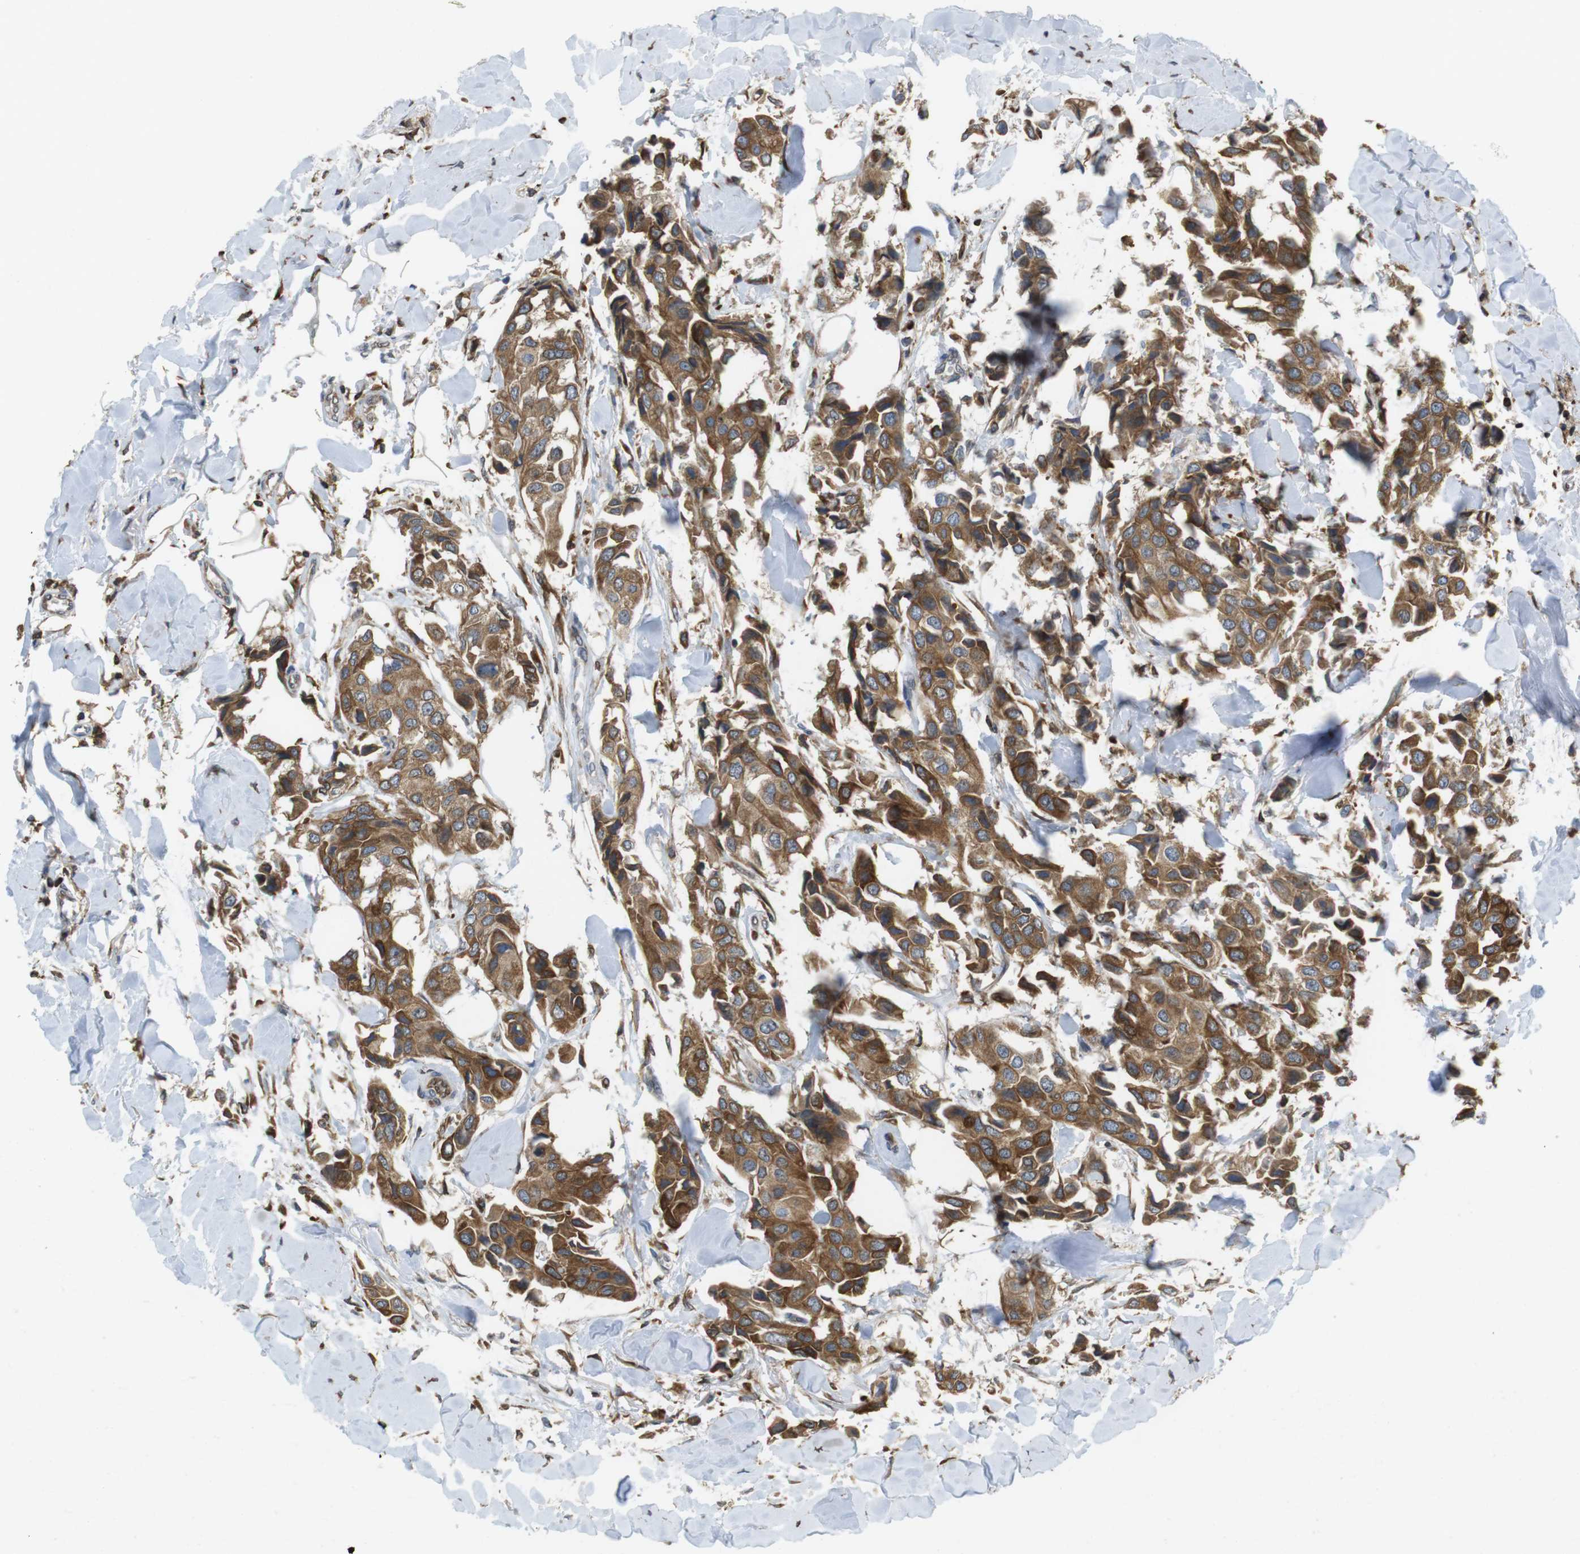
{"staining": {"intensity": "strong", "quantity": ">75%", "location": "cytoplasmic/membranous"}, "tissue": "breast cancer", "cell_type": "Tumor cells", "image_type": "cancer", "snomed": [{"axis": "morphology", "description": "Duct carcinoma"}, {"axis": "topography", "description": "Breast"}], "caption": "Brown immunohistochemical staining in human intraductal carcinoma (breast) displays strong cytoplasmic/membranous staining in about >75% of tumor cells.", "gene": "ARL6IP5", "patient": {"sex": "female", "age": 80}}